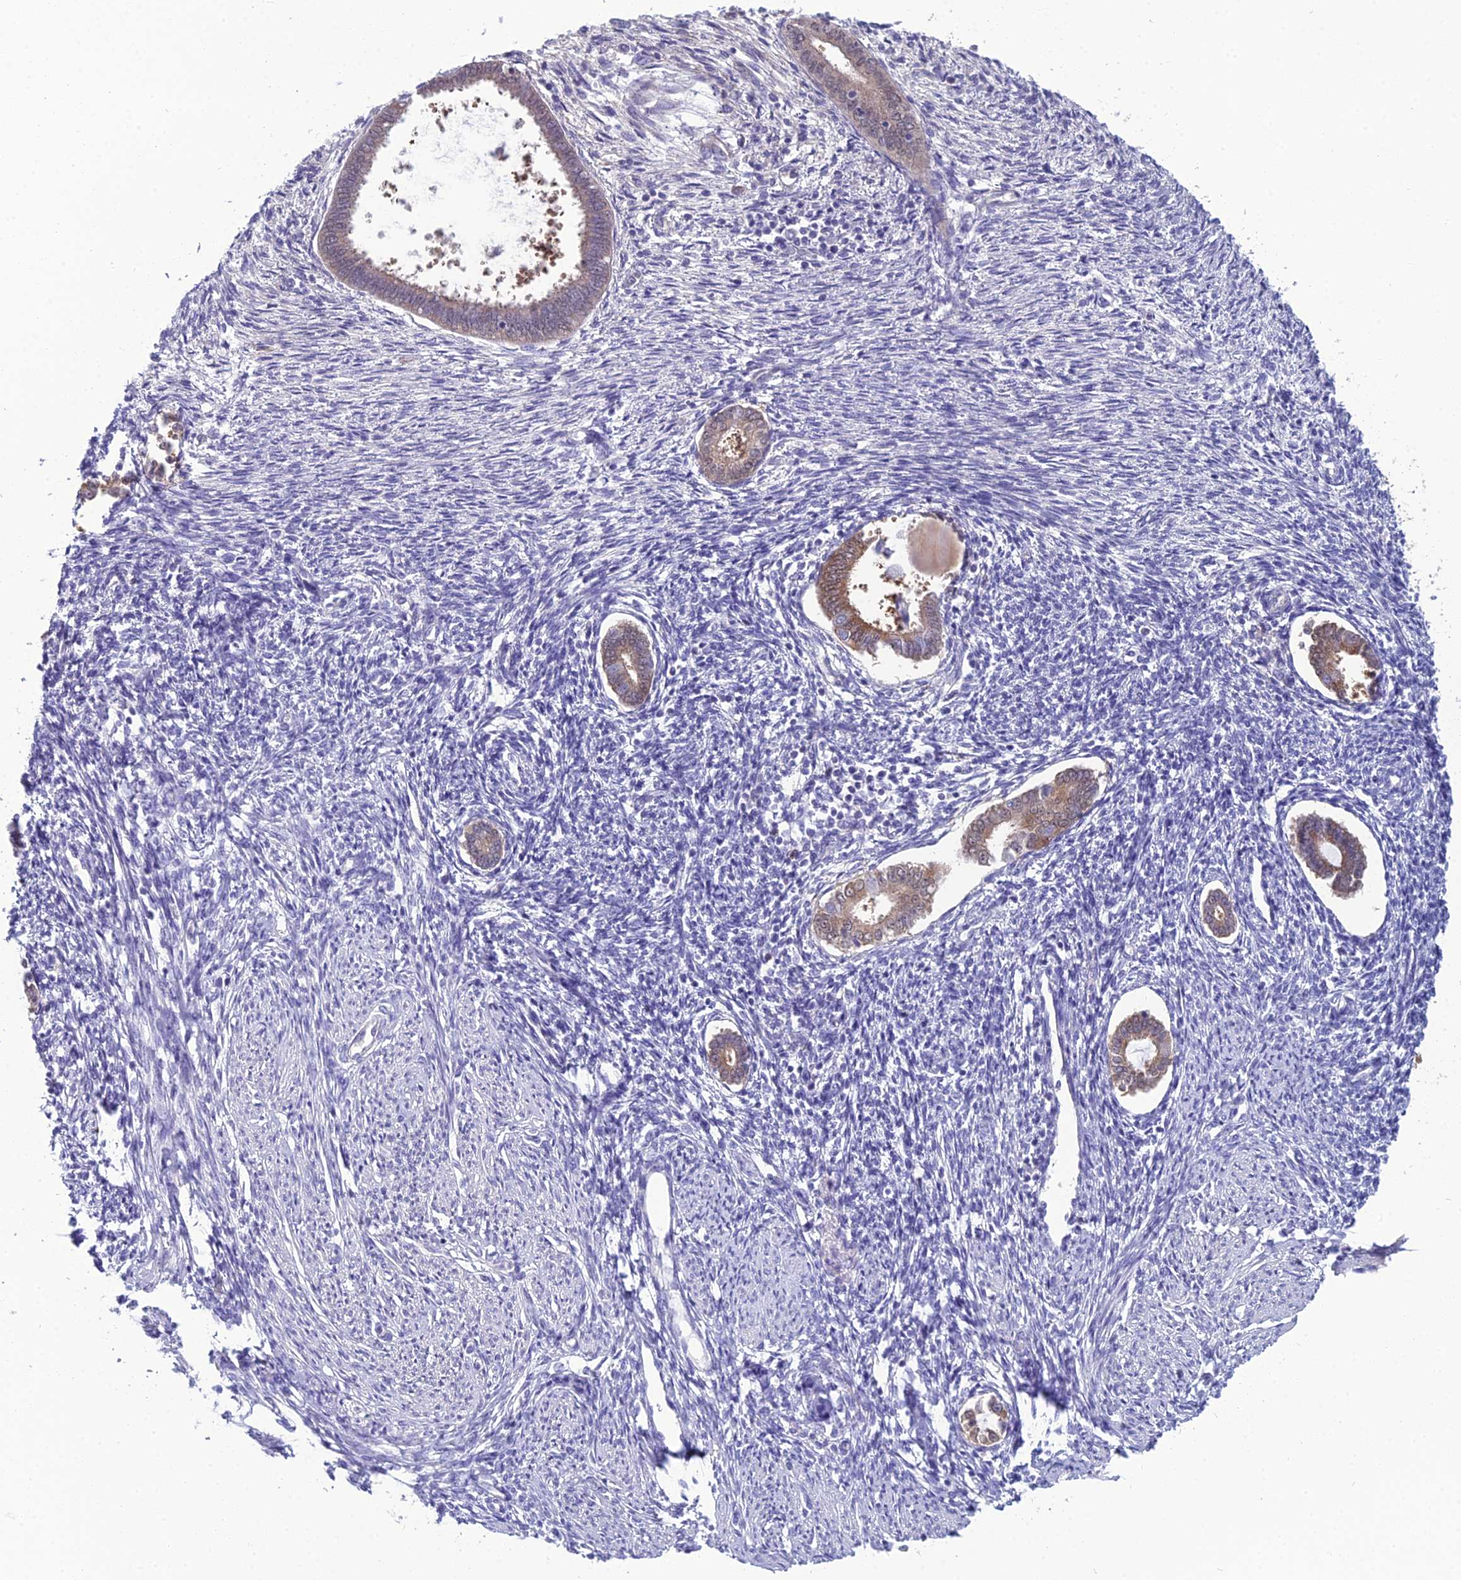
{"staining": {"intensity": "negative", "quantity": "none", "location": "none"}, "tissue": "endometrium", "cell_type": "Cells in endometrial stroma", "image_type": "normal", "snomed": [{"axis": "morphology", "description": "Normal tissue, NOS"}, {"axis": "topography", "description": "Endometrium"}], "caption": "A photomicrograph of human endometrium is negative for staining in cells in endometrial stroma. (Brightfield microscopy of DAB immunohistochemistry at high magnification).", "gene": "GNPNAT1", "patient": {"sex": "female", "age": 56}}